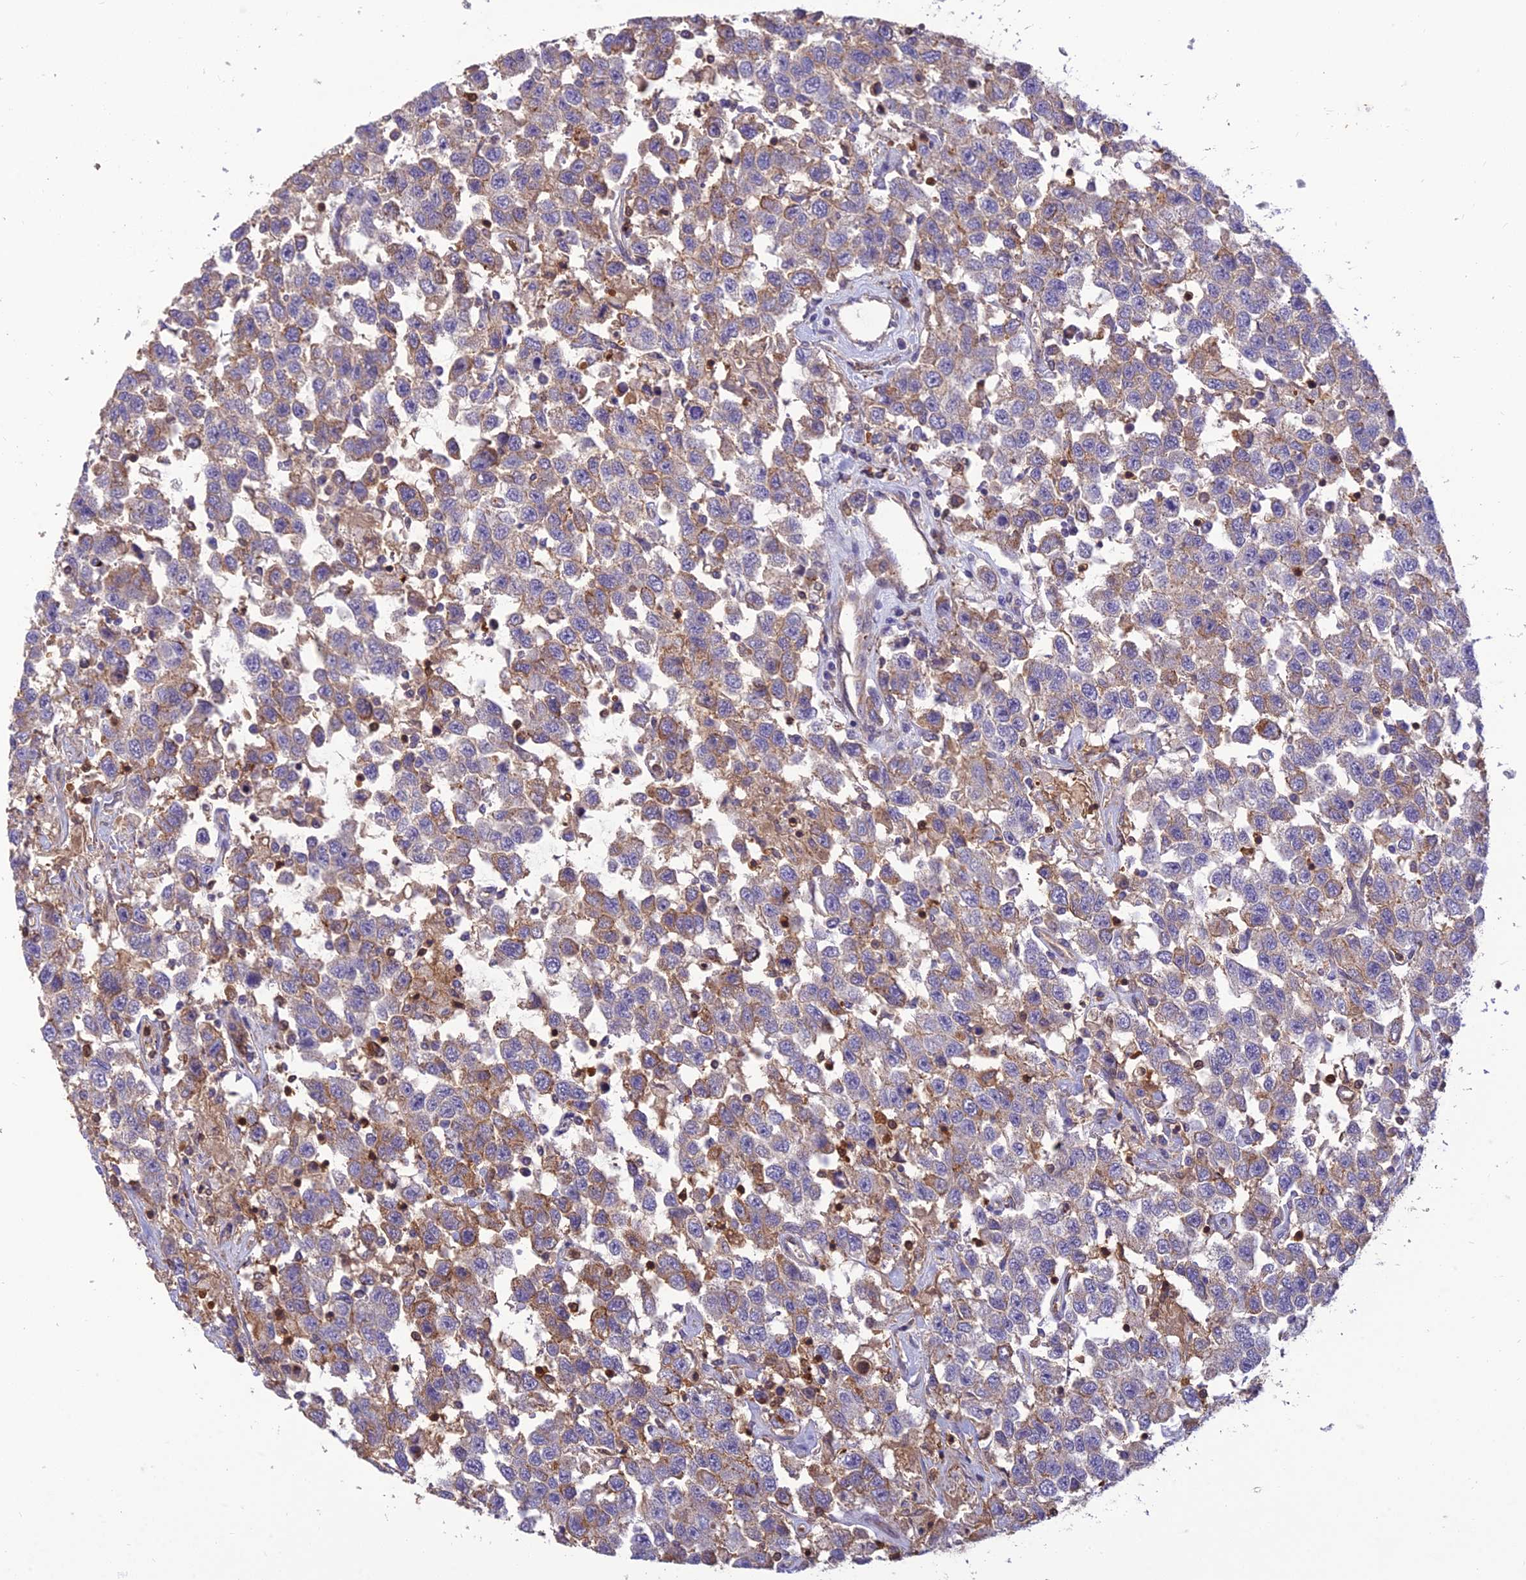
{"staining": {"intensity": "weak", "quantity": "<25%", "location": "cytoplasmic/membranous"}, "tissue": "testis cancer", "cell_type": "Tumor cells", "image_type": "cancer", "snomed": [{"axis": "morphology", "description": "Seminoma, NOS"}, {"axis": "topography", "description": "Testis"}], "caption": "DAB immunohistochemical staining of human testis cancer (seminoma) shows no significant staining in tumor cells.", "gene": "HPSE2", "patient": {"sex": "male", "age": 41}}